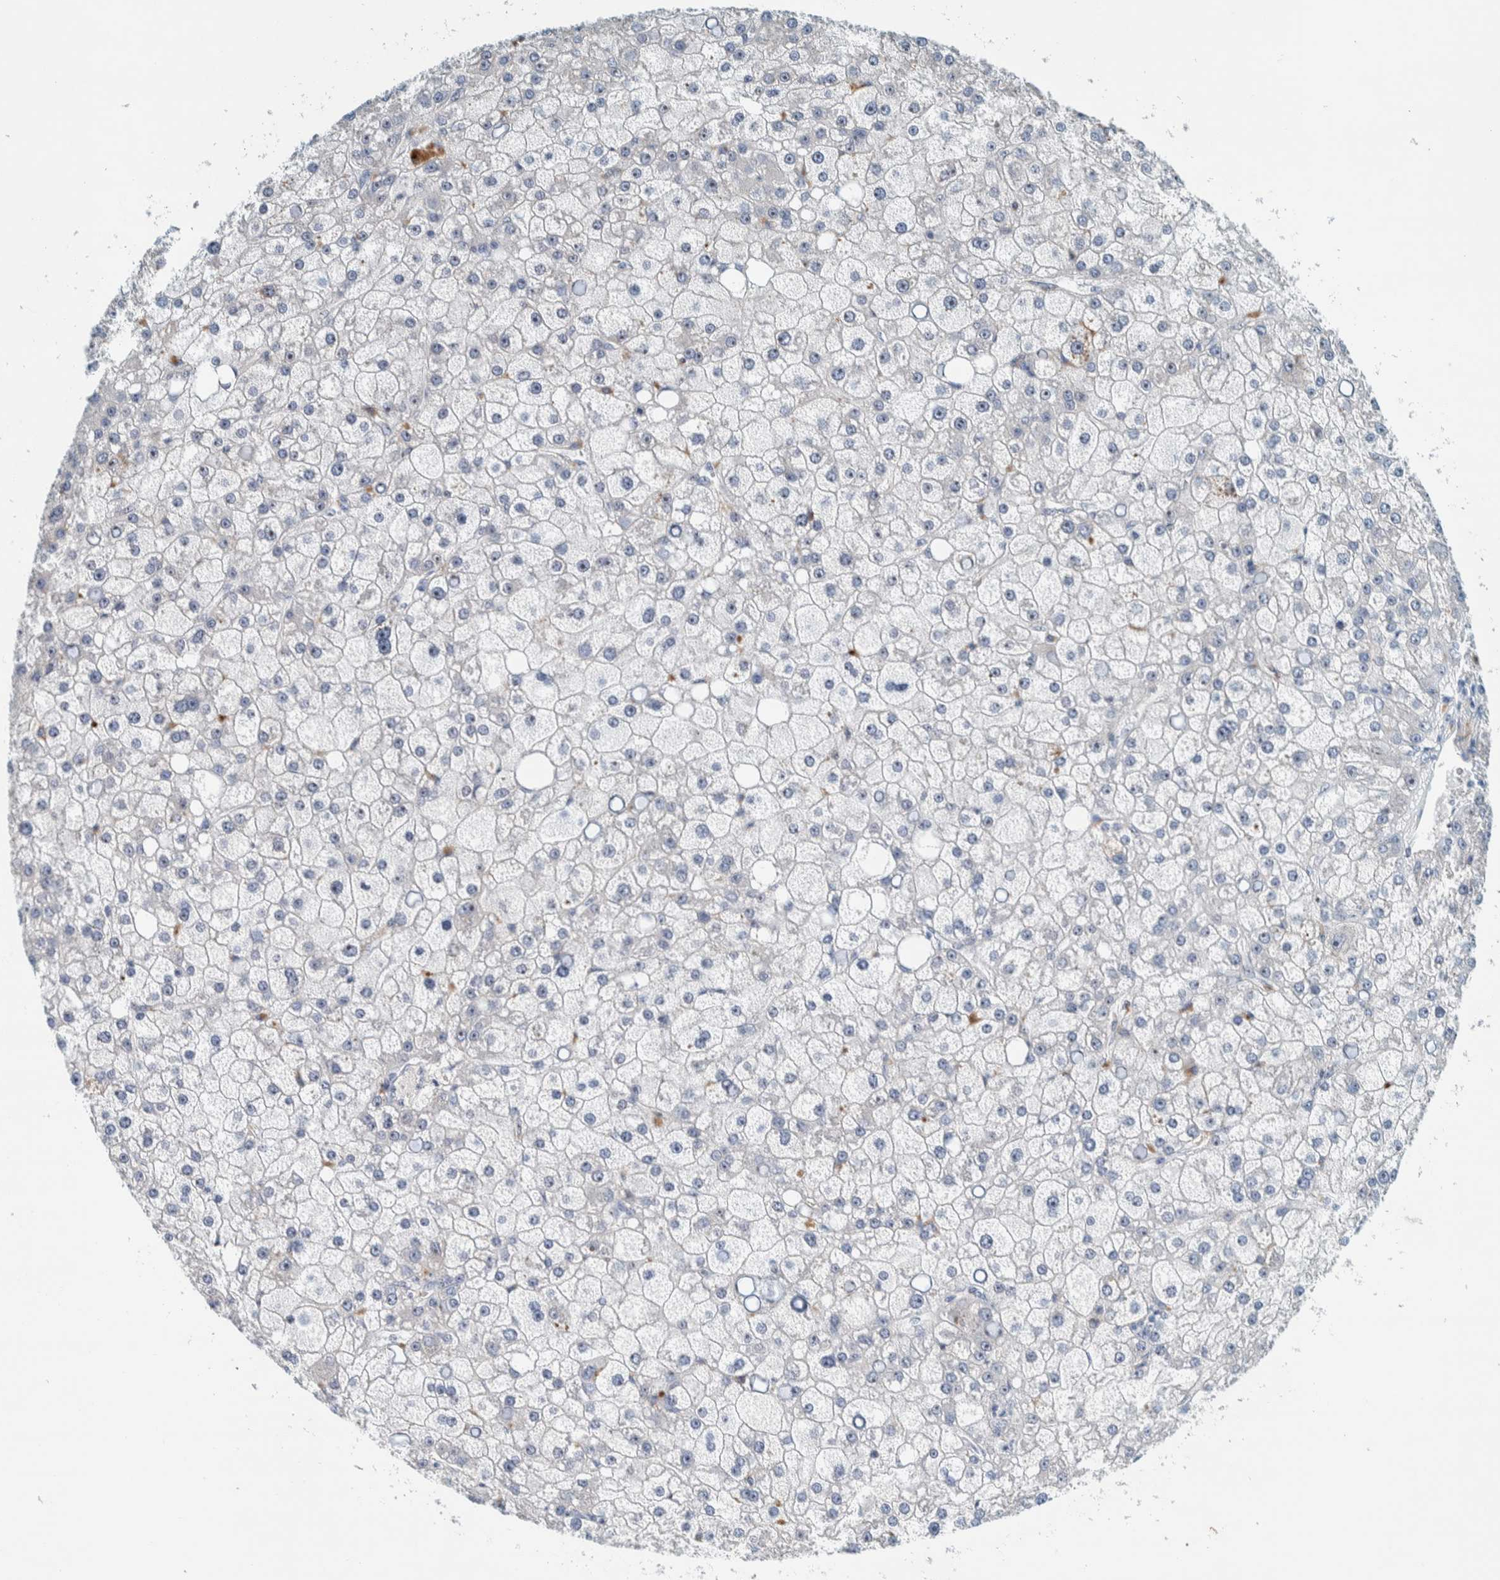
{"staining": {"intensity": "negative", "quantity": "none", "location": "none"}, "tissue": "liver cancer", "cell_type": "Tumor cells", "image_type": "cancer", "snomed": [{"axis": "morphology", "description": "Carcinoma, Hepatocellular, NOS"}, {"axis": "topography", "description": "Liver"}], "caption": "There is no significant expression in tumor cells of liver cancer.", "gene": "NOL11", "patient": {"sex": "male", "age": 67}}